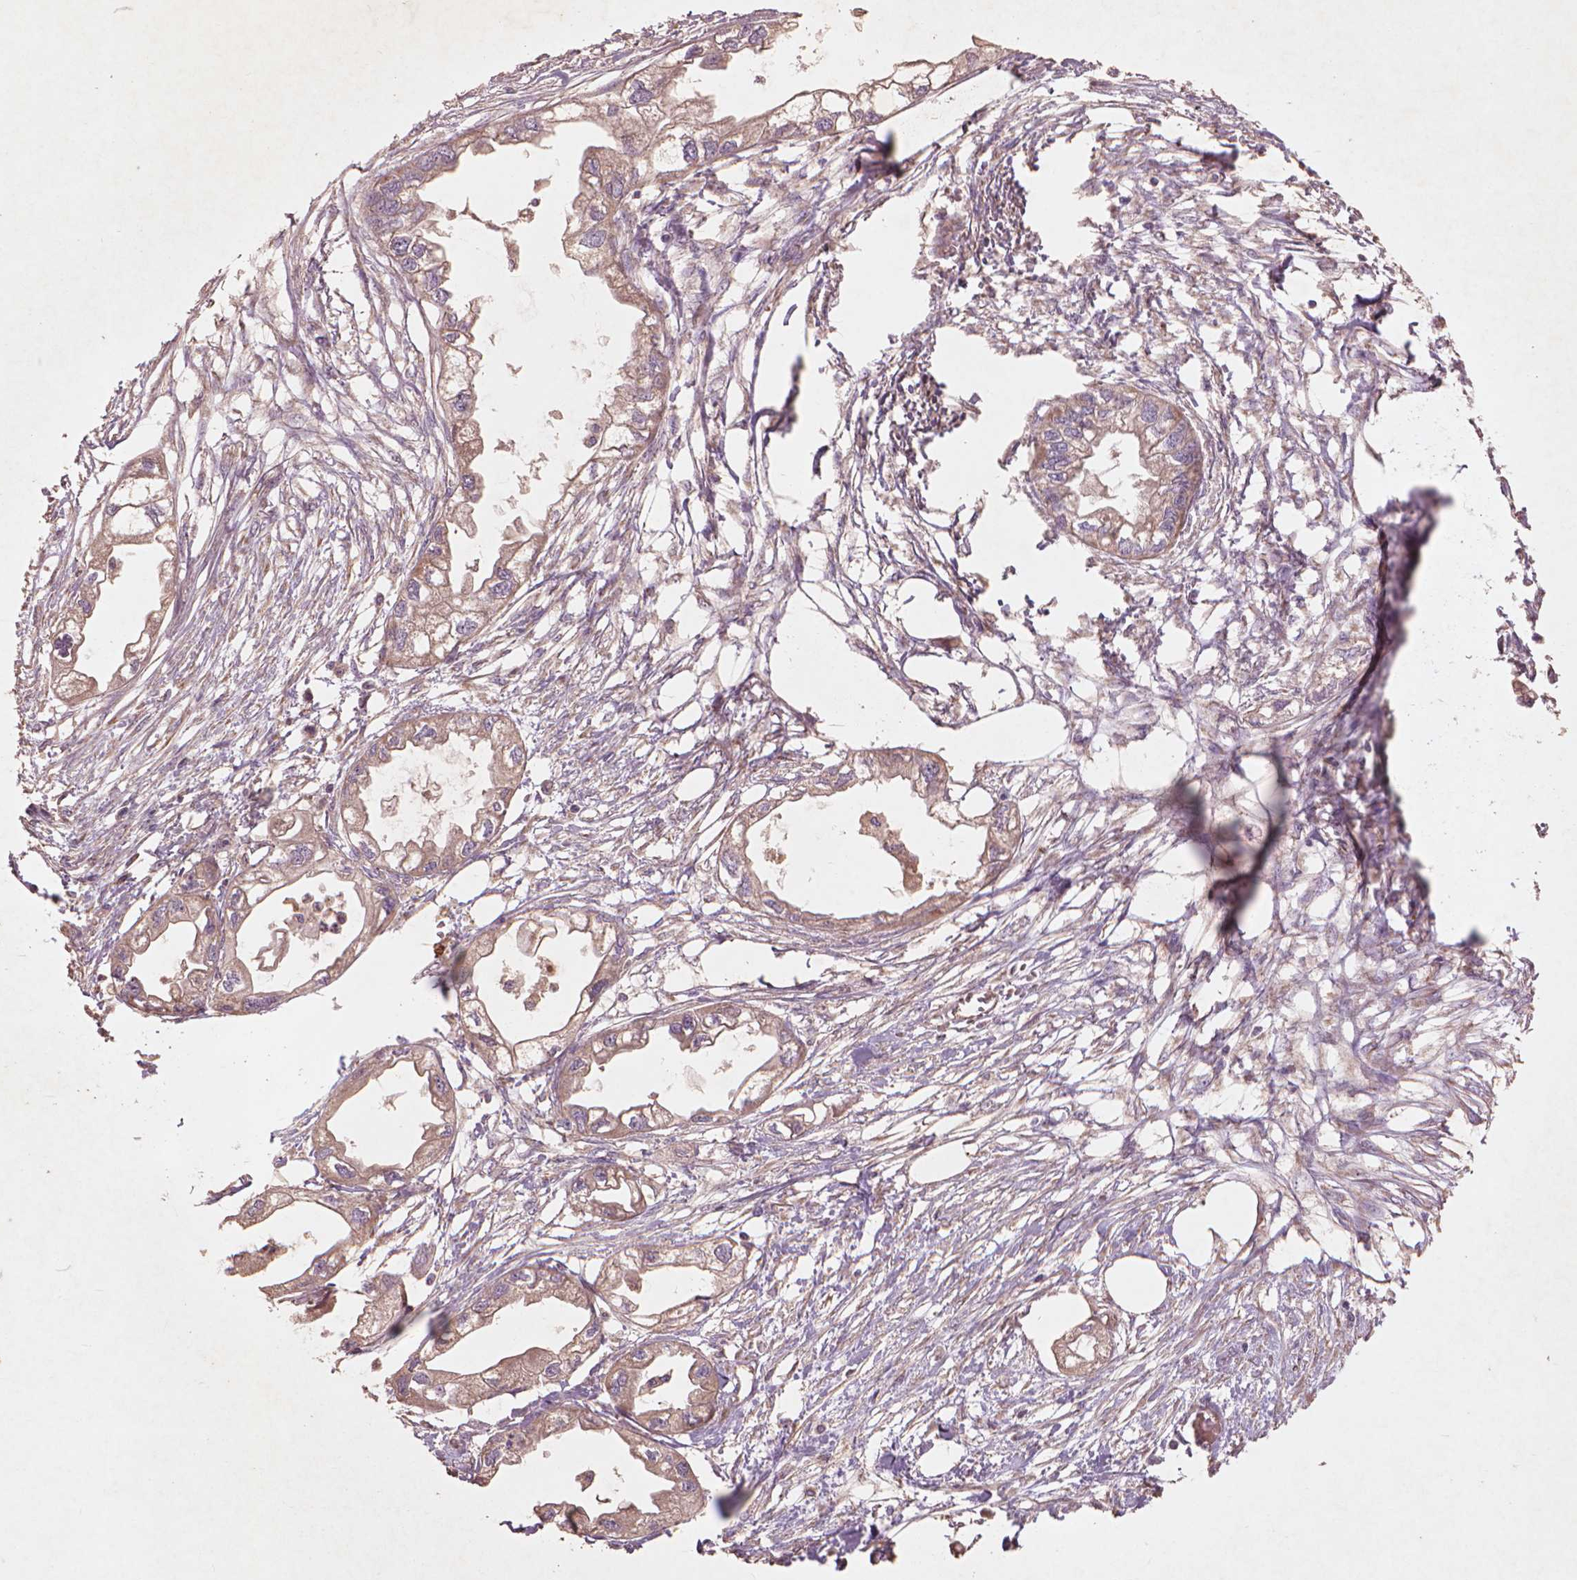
{"staining": {"intensity": "weak", "quantity": ">75%", "location": "cytoplasmic/membranous"}, "tissue": "endometrial cancer", "cell_type": "Tumor cells", "image_type": "cancer", "snomed": [{"axis": "morphology", "description": "Adenocarcinoma, NOS"}, {"axis": "morphology", "description": "Adenocarcinoma, metastatic, NOS"}, {"axis": "topography", "description": "Adipose tissue"}, {"axis": "topography", "description": "Endometrium"}], "caption": "An image showing weak cytoplasmic/membranous expression in approximately >75% of tumor cells in metastatic adenocarcinoma (endometrial), as visualized by brown immunohistochemical staining.", "gene": "NLRX1", "patient": {"sex": "female", "age": 67}}